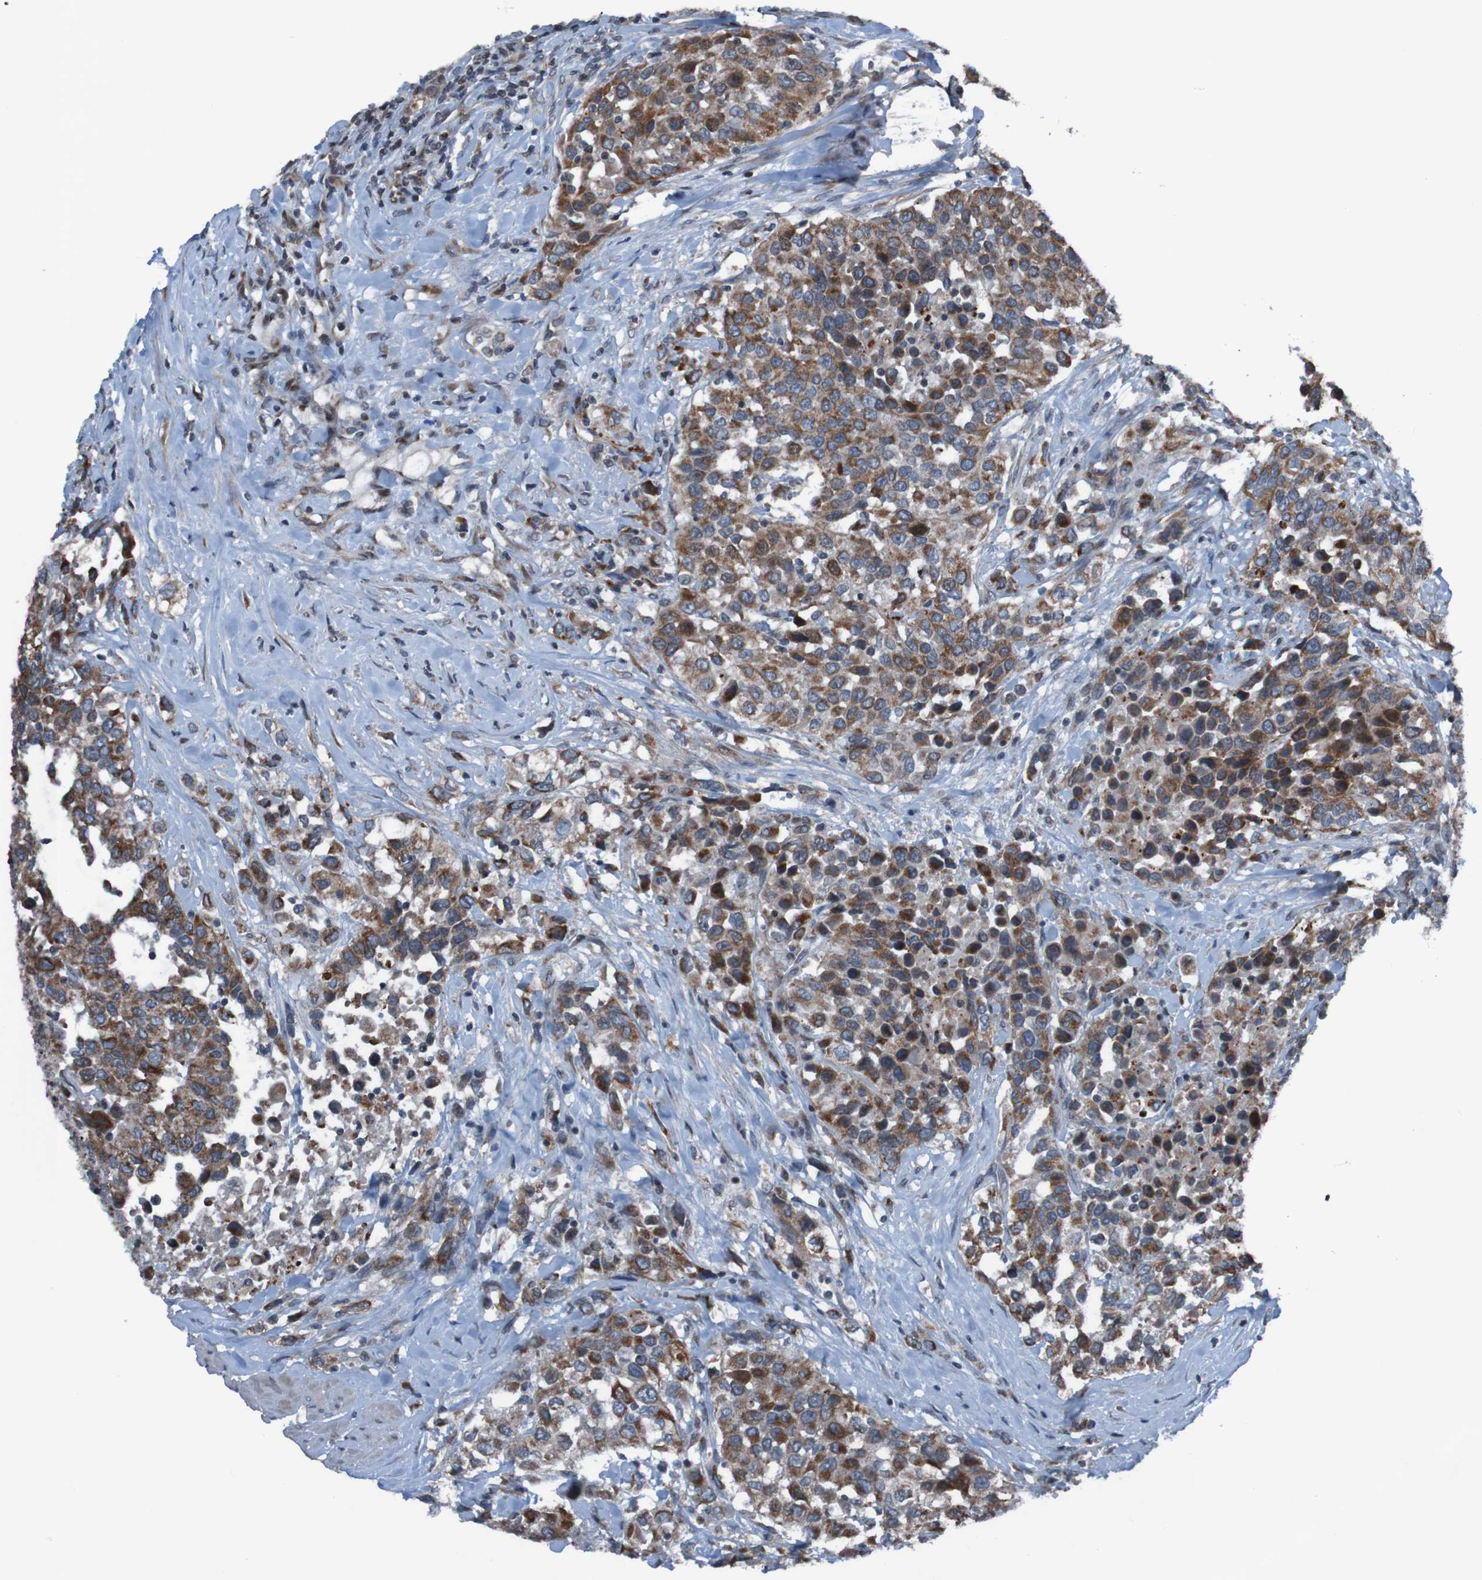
{"staining": {"intensity": "moderate", "quantity": ">75%", "location": "cytoplasmic/membranous"}, "tissue": "urothelial cancer", "cell_type": "Tumor cells", "image_type": "cancer", "snomed": [{"axis": "morphology", "description": "Urothelial carcinoma, High grade"}, {"axis": "topography", "description": "Urinary bladder"}], "caption": "The immunohistochemical stain labels moderate cytoplasmic/membranous staining in tumor cells of urothelial carcinoma (high-grade) tissue.", "gene": "UNG", "patient": {"sex": "female", "age": 80}}